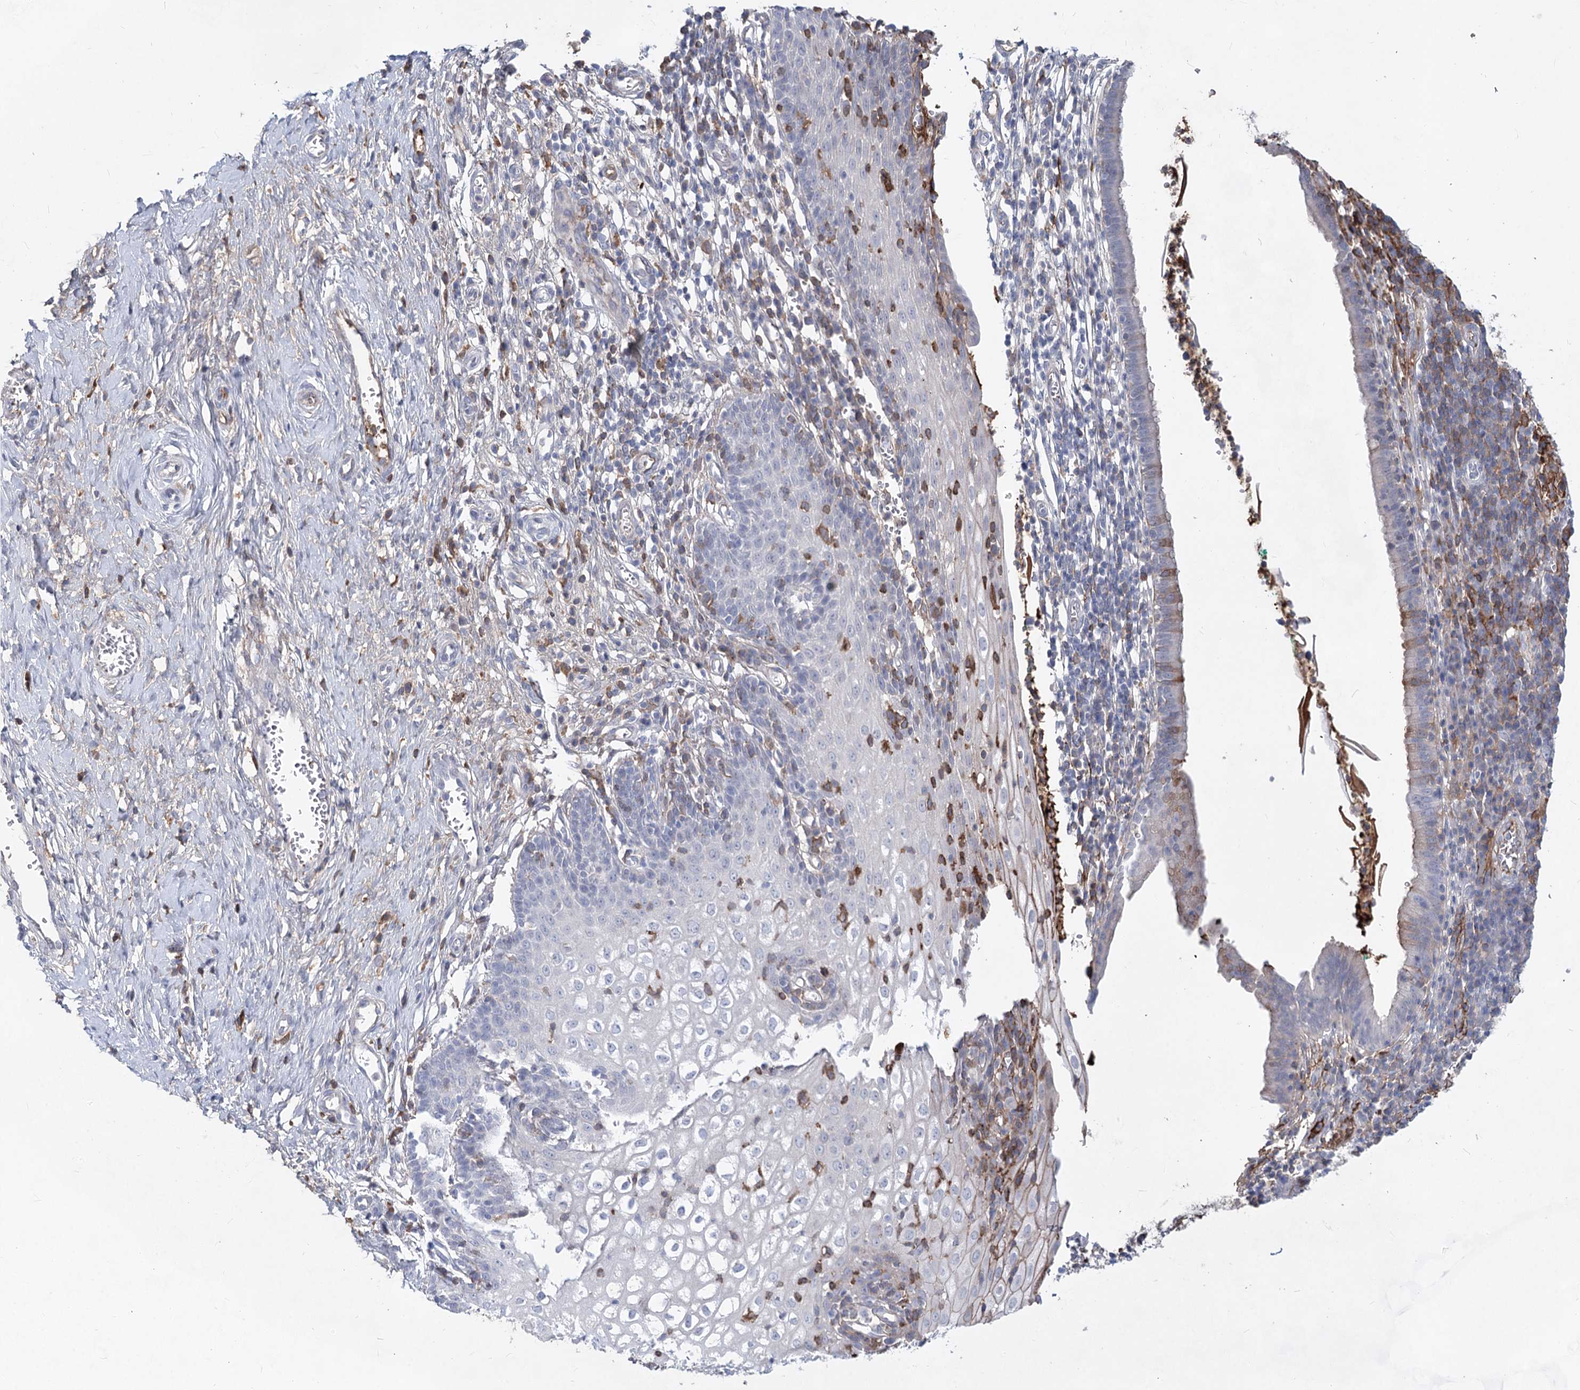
{"staining": {"intensity": "negative", "quantity": "none", "location": "none"}, "tissue": "cervix", "cell_type": "Glandular cells", "image_type": "normal", "snomed": [{"axis": "morphology", "description": "Normal tissue, NOS"}, {"axis": "morphology", "description": "Adenocarcinoma, NOS"}, {"axis": "topography", "description": "Cervix"}], "caption": "A high-resolution image shows immunohistochemistry staining of normal cervix, which exhibits no significant positivity in glandular cells.", "gene": "TASOR2", "patient": {"sex": "female", "age": 29}}